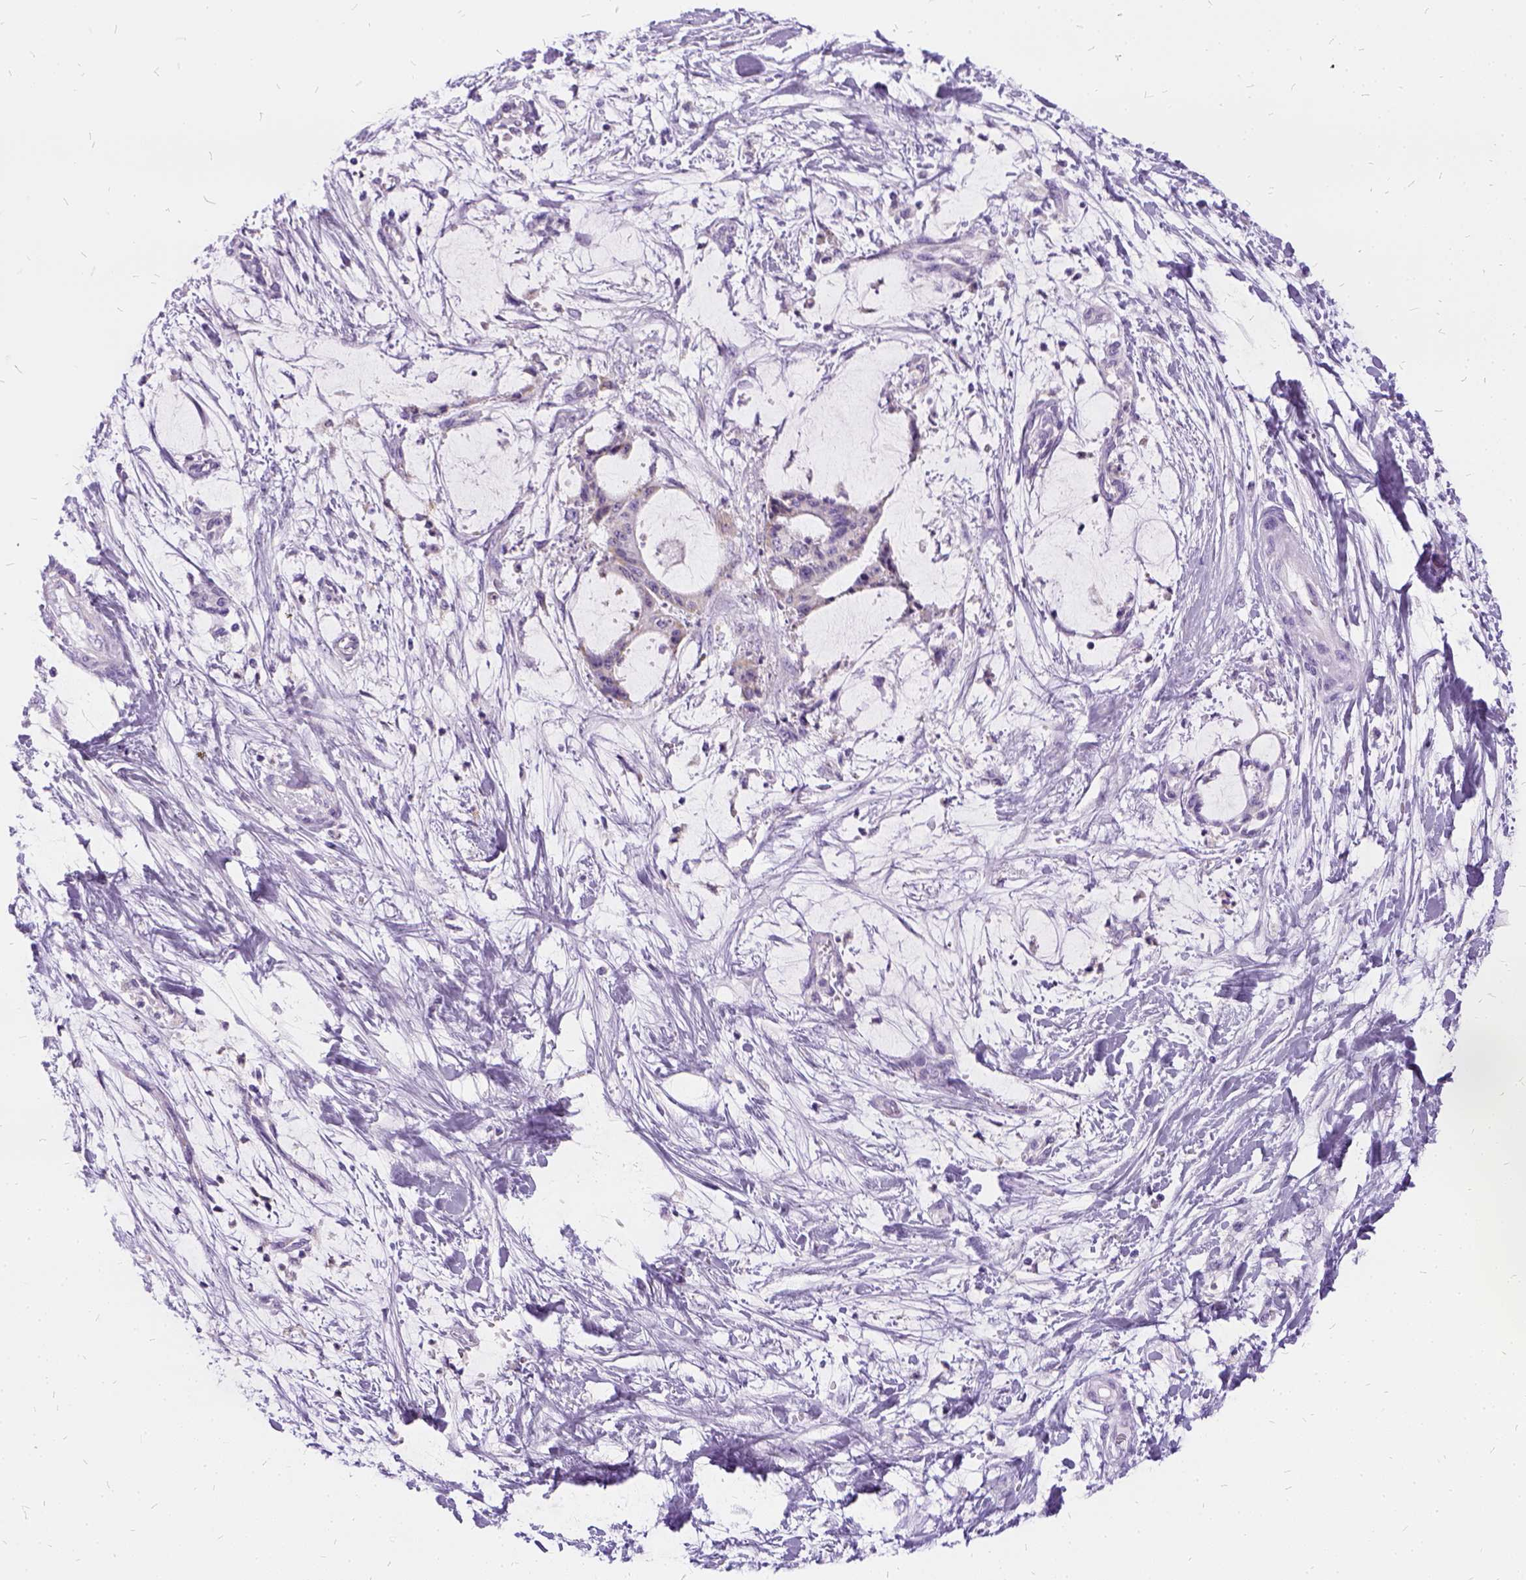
{"staining": {"intensity": "weak", "quantity": "<25%", "location": "cytoplasmic/membranous"}, "tissue": "liver cancer", "cell_type": "Tumor cells", "image_type": "cancer", "snomed": [{"axis": "morphology", "description": "Cholangiocarcinoma"}, {"axis": "topography", "description": "Liver"}], "caption": "This is an immunohistochemistry (IHC) image of human liver cholangiocarcinoma. There is no positivity in tumor cells.", "gene": "FDX1", "patient": {"sex": "female", "age": 73}}